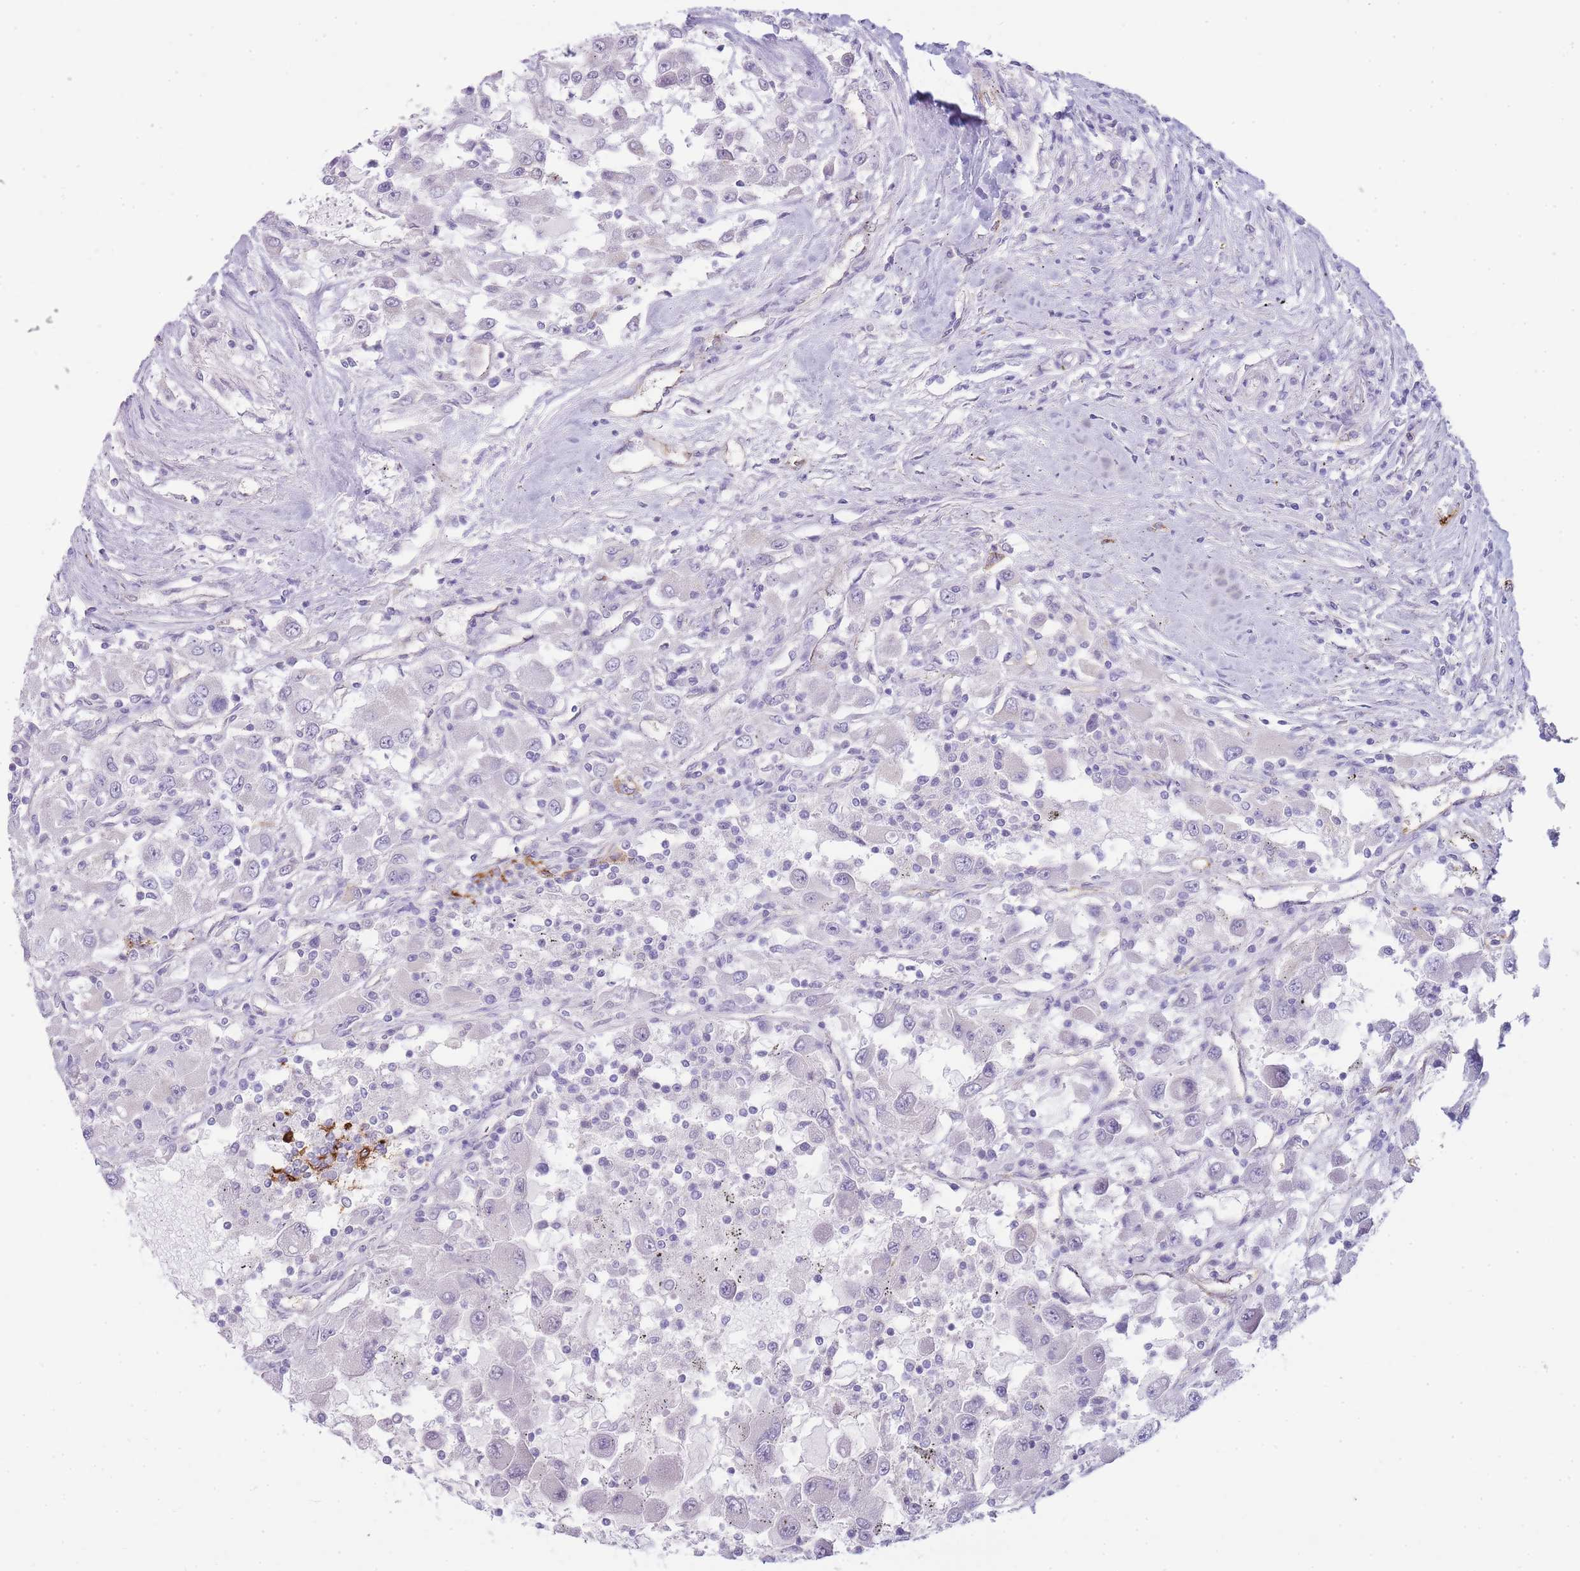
{"staining": {"intensity": "negative", "quantity": "none", "location": "none"}, "tissue": "renal cancer", "cell_type": "Tumor cells", "image_type": "cancer", "snomed": [{"axis": "morphology", "description": "Adenocarcinoma, NOS"}, {"axis": "topography", "description": "Kidney"}], "caption": "This is an IHC photomicrograph of renal cancer (adenocarcinoma). There is no staining in tumor cells.", "gene": "UTP14A", "patient": {"sex": "female", "age": 67}}